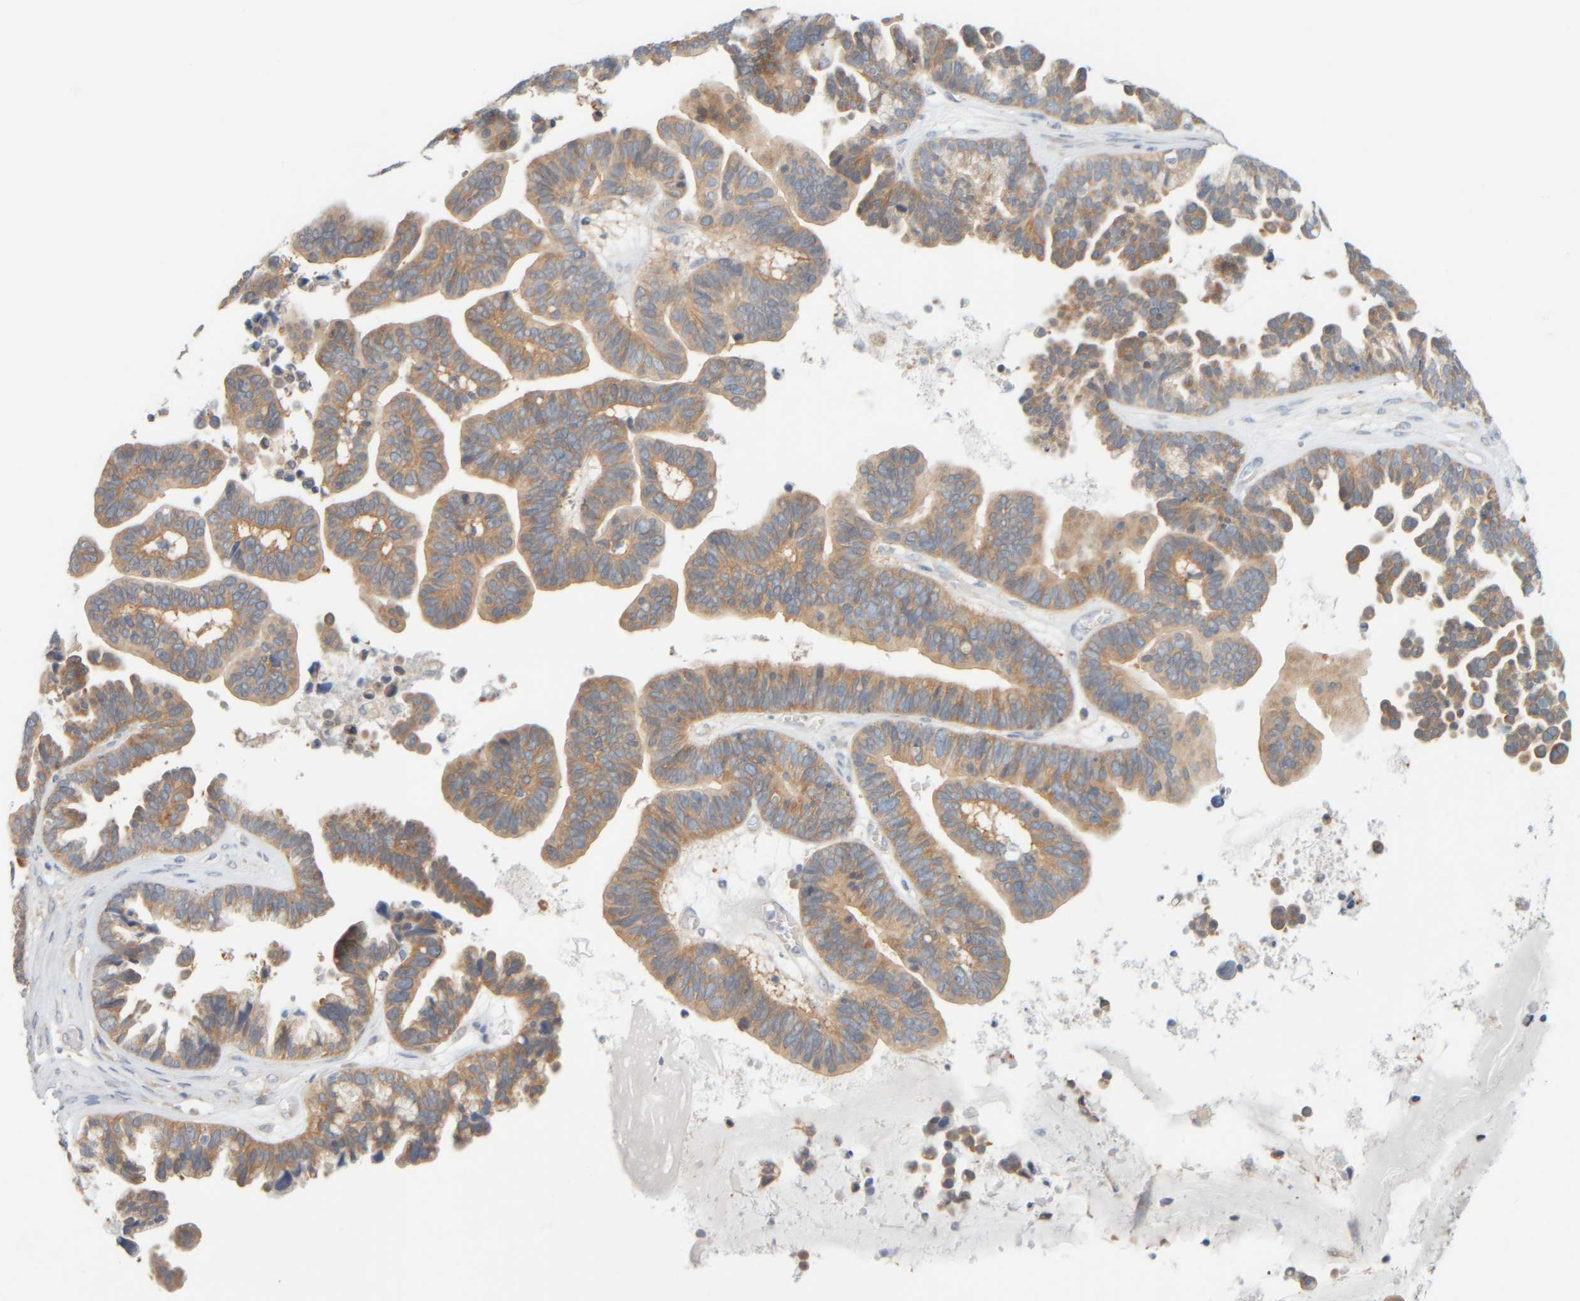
{"staining": {"intensity": "moderate", "quantity": ">75%", "location": "cytoplasmic/membranous"}, "tissue": "ovarian cancer", "cell_type": "Tumor cells", "image_type": "cancer", "snomed": [{"axis": "morphology", "description": "Cystadenocarcinoma, serous, NOS"}, {"axis": "topography", "description": "Ovary"}], "caption": "Human serous cystadenocarcinoma (ovarian) stained with a brown dye exhibits moderate cytoplasmic/membranous positive staining in approximately >75% of tumor cells.", "gene": "PTGES3L-AARSD1", "patient": {"sex": "female", "age": 56}}